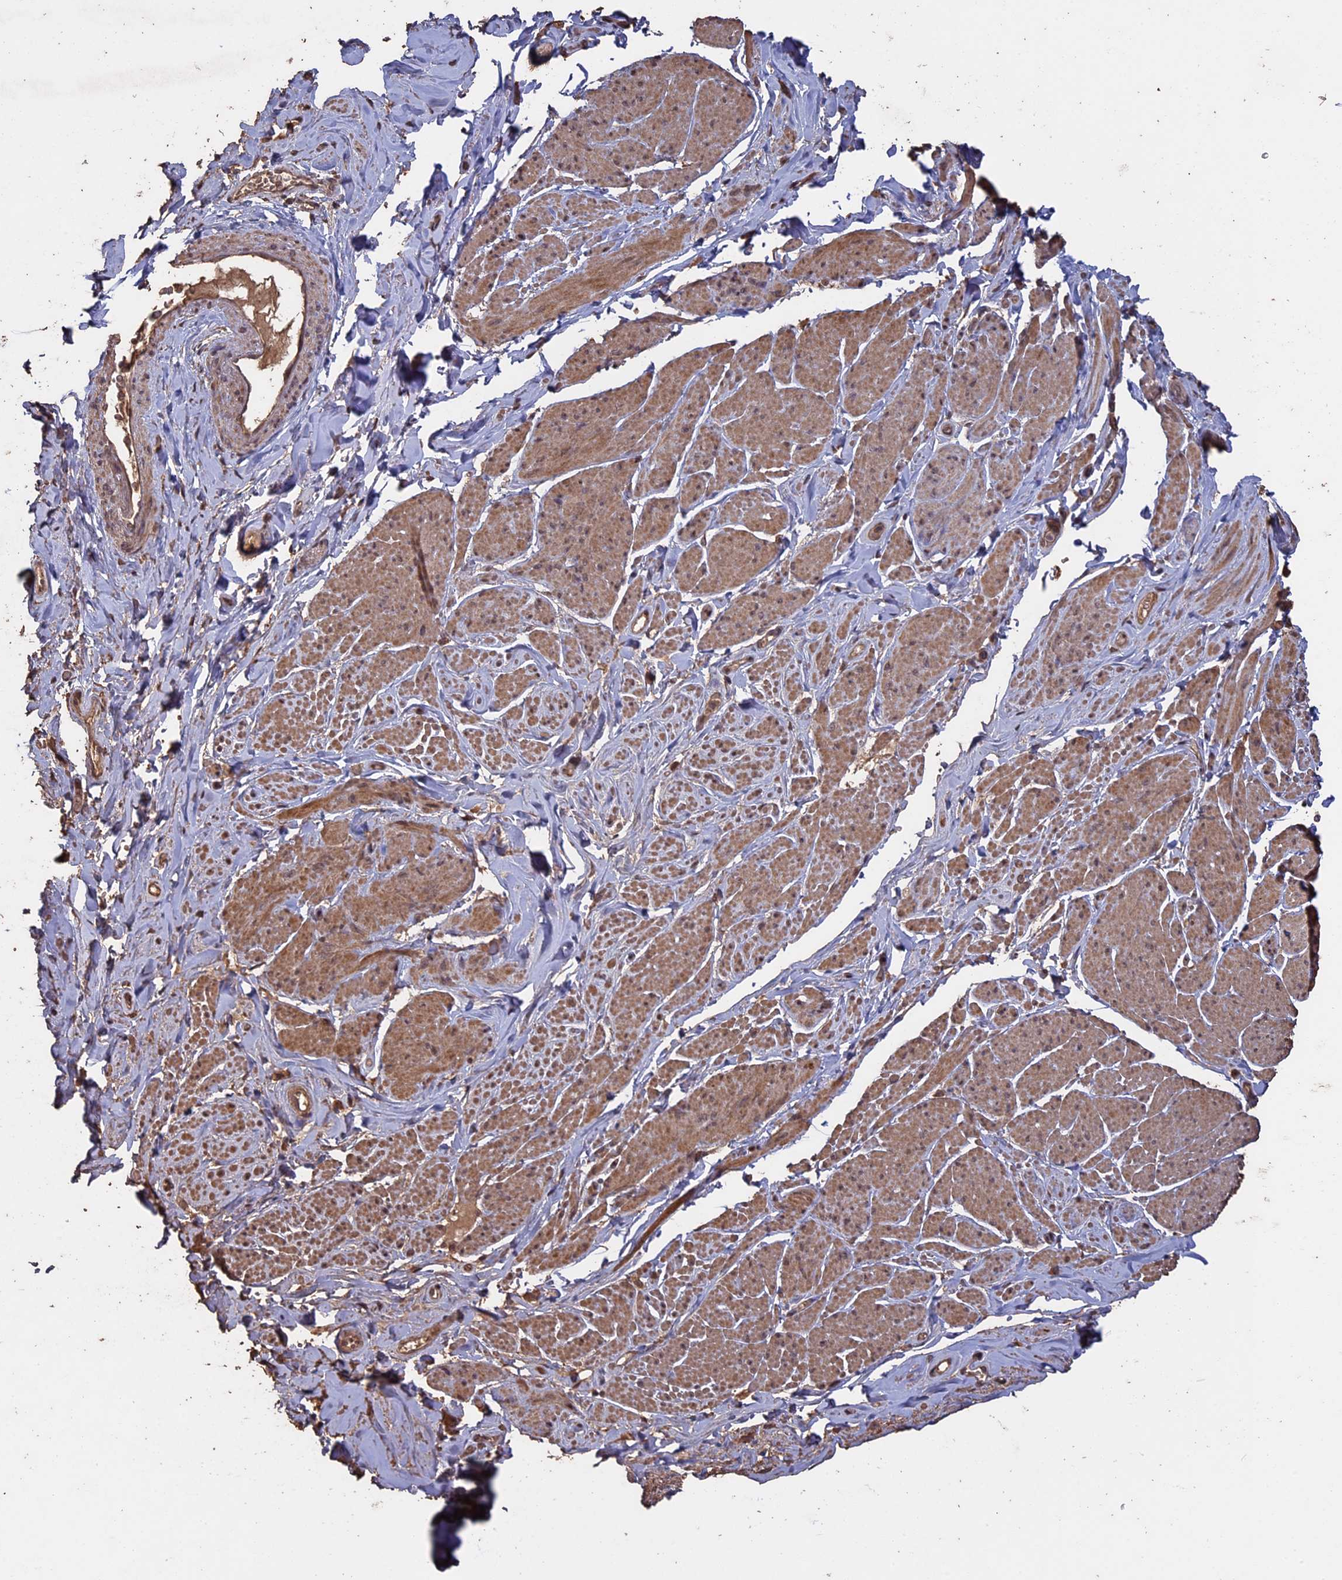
{"staining": {"intensity": "moderate", "quantity": "25%-75%", "location": "cytoplasmic/membranous"}, "tissue": "smooth muscle", "cell_type": "Smooth muscle cells", "image_type": "normal", "snomed": [{"axis": "morphology", "description": "Normal tissue, NOS"}, {"axis": "topography", "description": "Smooth muscle"}, {"axis": "topography", "description": "Peripheral nerve tissue"}], "caption": "IHC of unremarkable smooth muscle demonstrates medium levels of moderate cytoplasmic/membranous staining in approximately 25%-75% of smooth muscle cells.", "gene": "HUNK", "patient": {"sex": "male", "age": 69}}